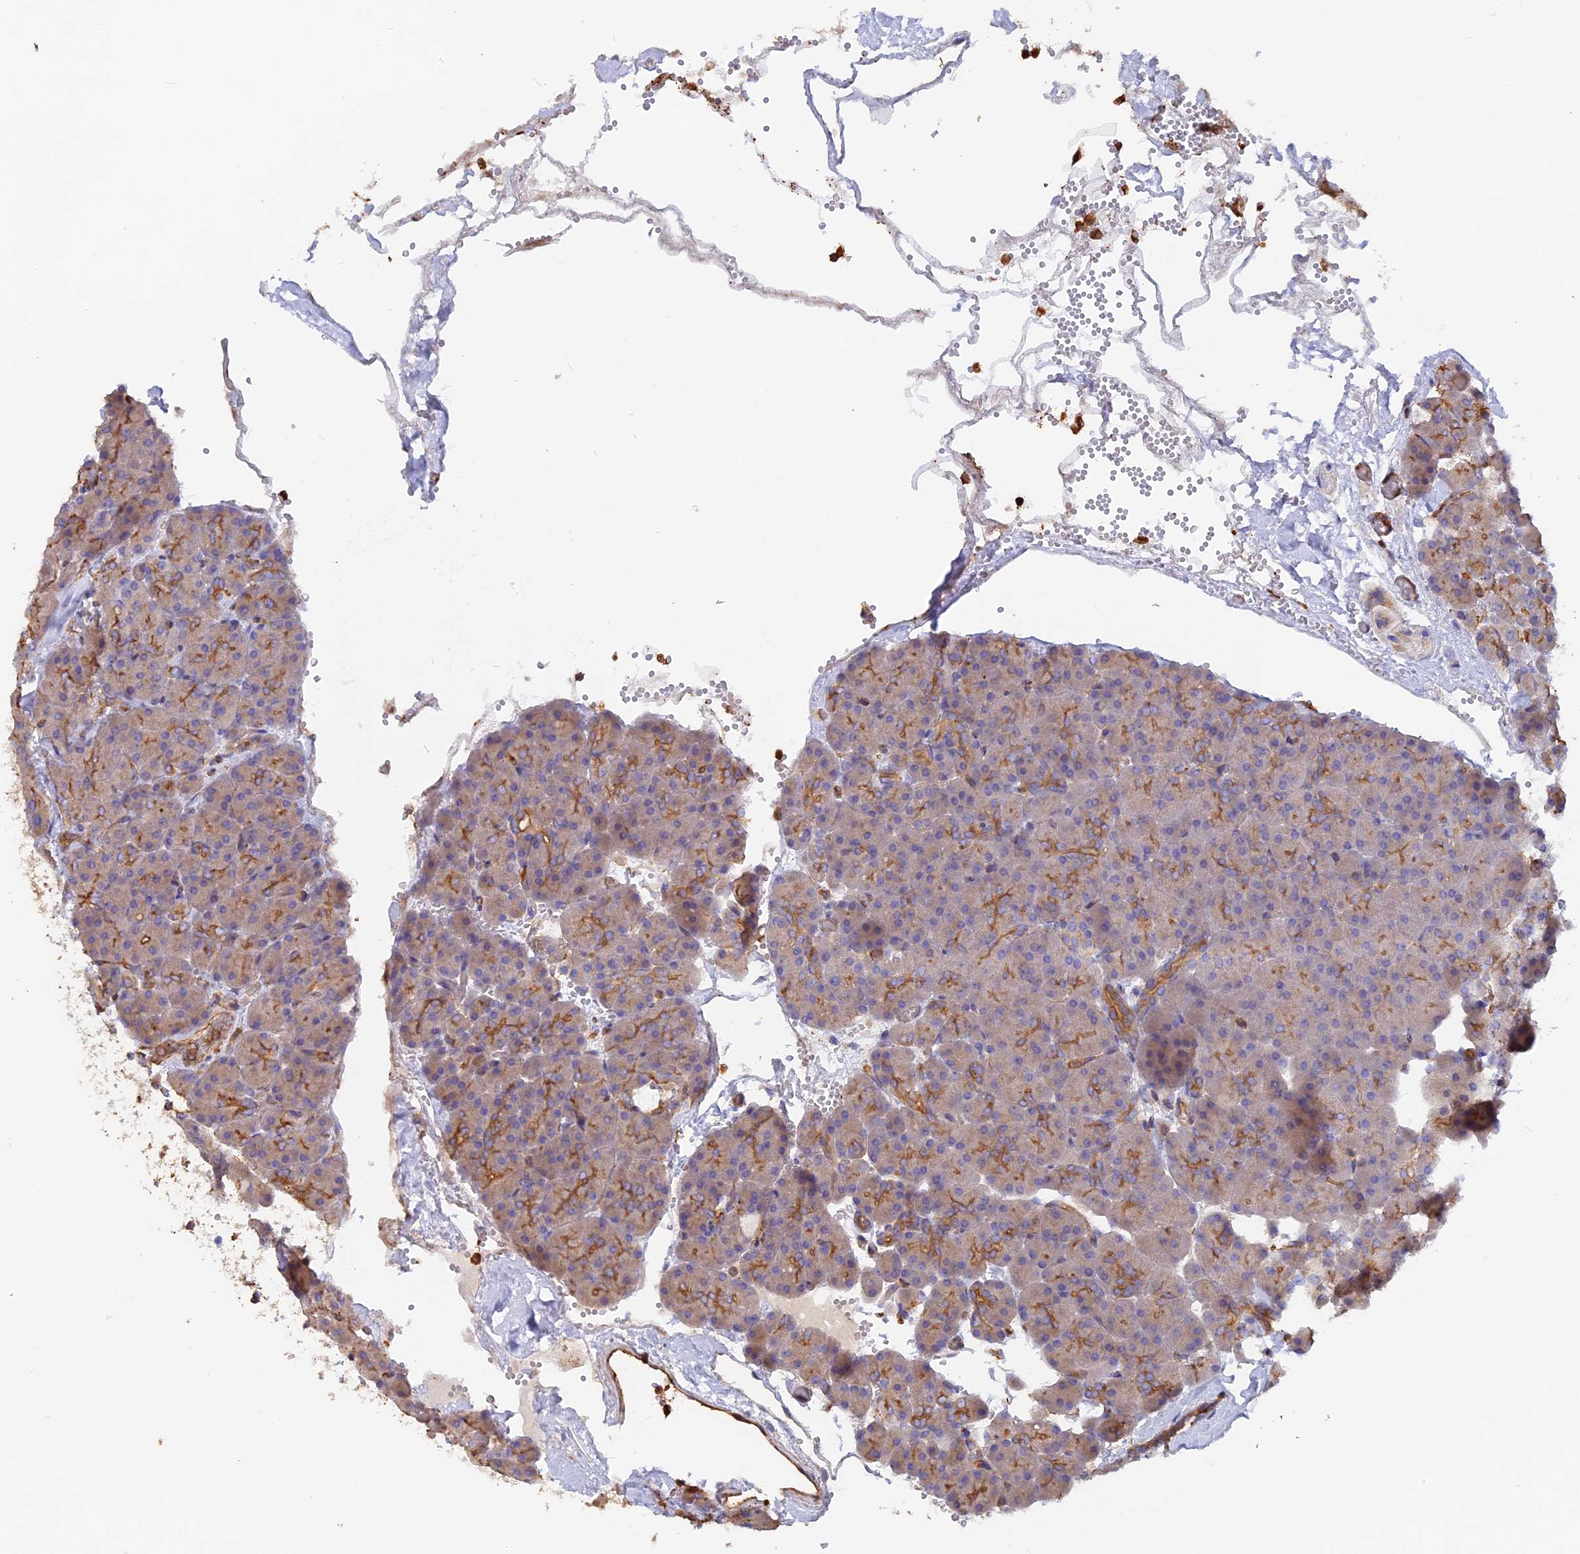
{"staining": {"intensity": "moderate", "quantity": "25%-75%", "location": "cytoplasmic/membranous"}, "tissue": "pancreas", "cell_type": "Exocrine glandular cells", "image_type": "normal", "snomed": [{"axis": "morphology", "description": "Normal tissue, NOS"}, {"axis": "topography", "description": "Pancreas"}], "caption": "Protein expression analysis of unremarkable human pancreas reveals moderate cytoplasmic/membranous staining in about 25%-75% of exocrine glandular cells. (Brightfield microscopy of DAB IHC at high magnification).", "gene": "VPS18", "patient": {"sex": "male", "age": 36}}